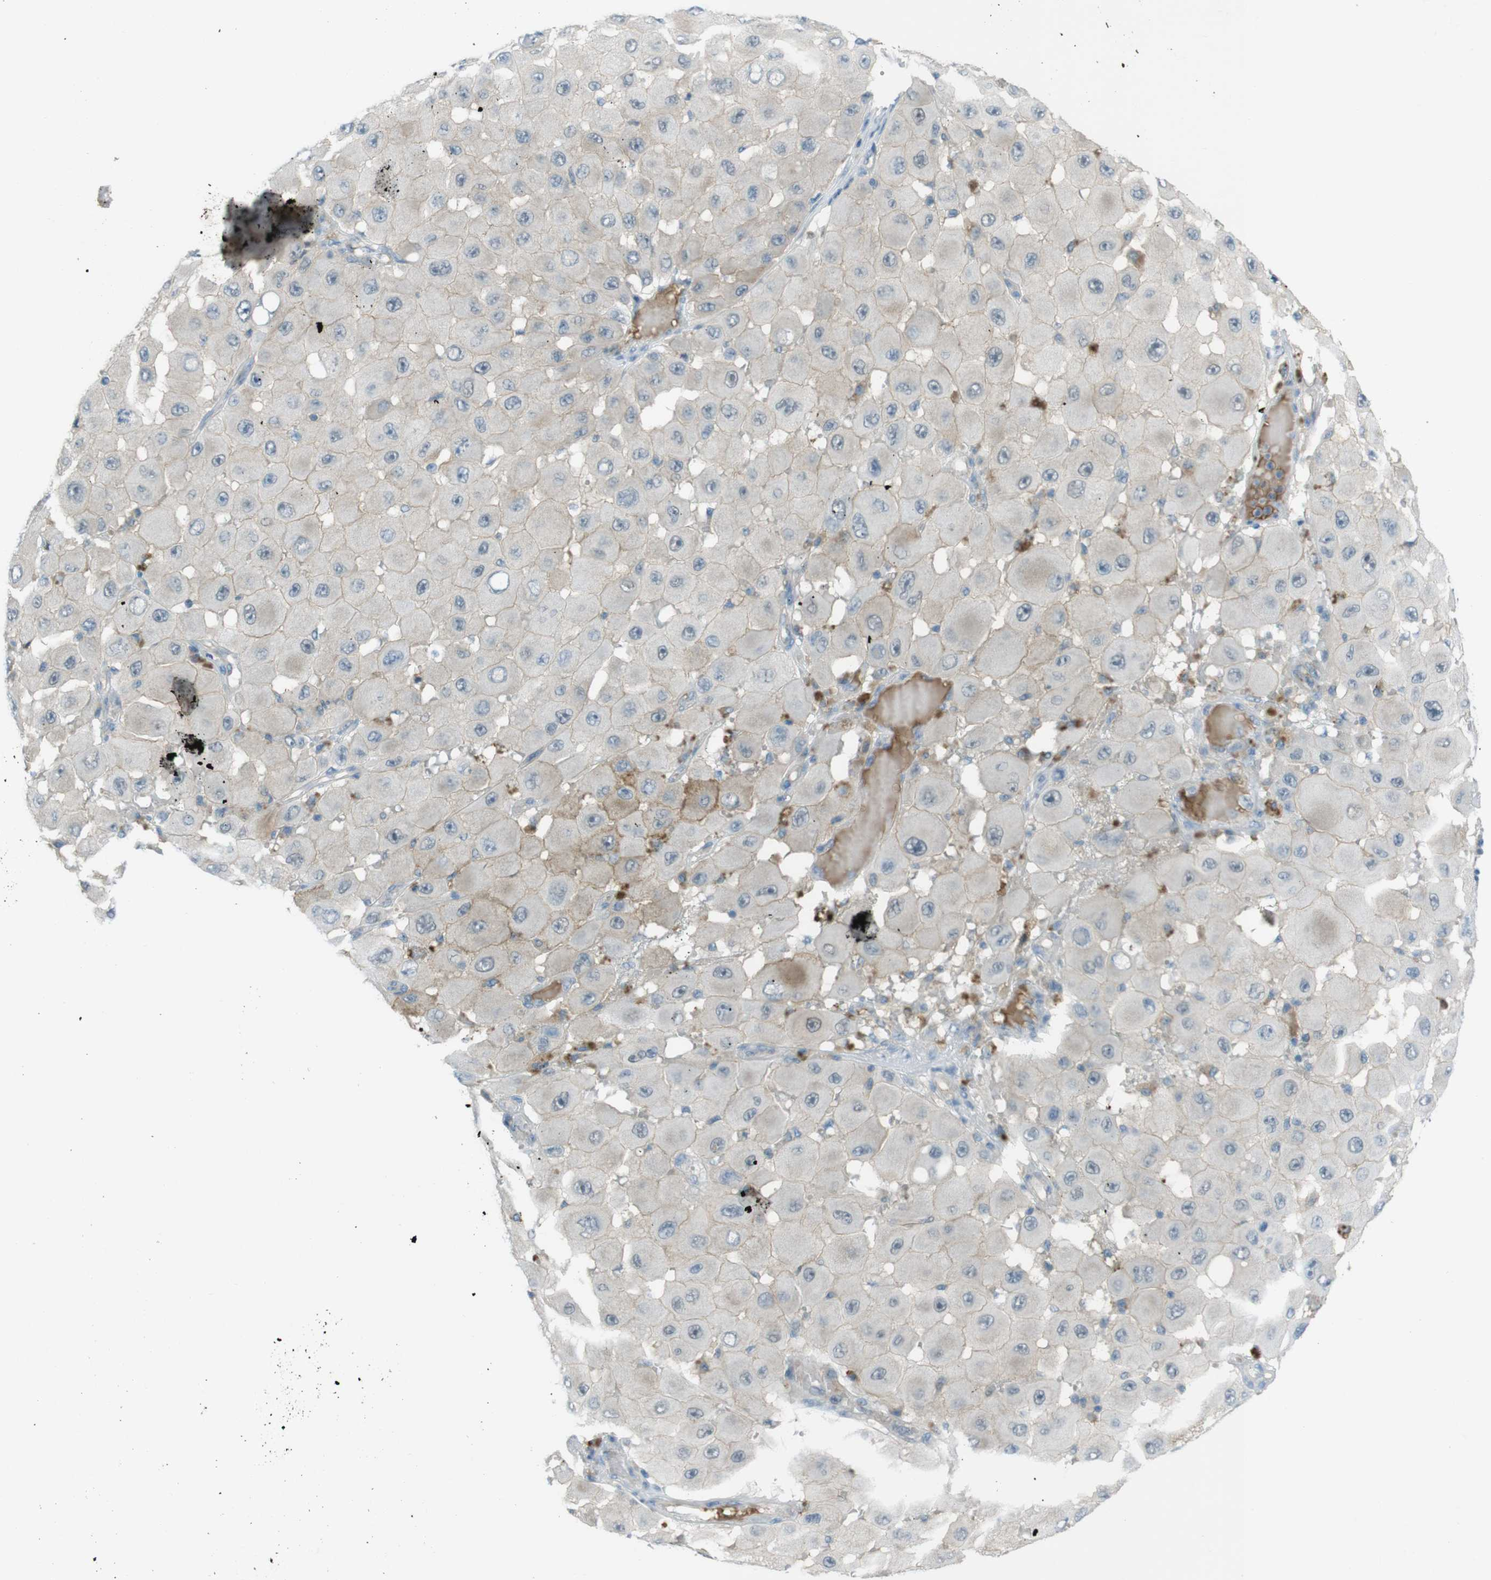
{"staining": {"intensity": "negative", "quantity": "none", "location": "none"}, "tissue": "melanoma", "cell_type": "Tumor cells", "image_type": "cancer", "snomed": [{"axis": "morphology", "description": "Malignant melanoma, NOS"}, {"axis": "topography", "description": "Skin"}], "caption": "High power microscopy photomicrograph of an immunohistochemistry photomicrograph of malignant melanoma, revealing no significant positivity in tumor cells.", "gene": "ZDHHC20", "patient": {"sex": "female", "age": 81}}